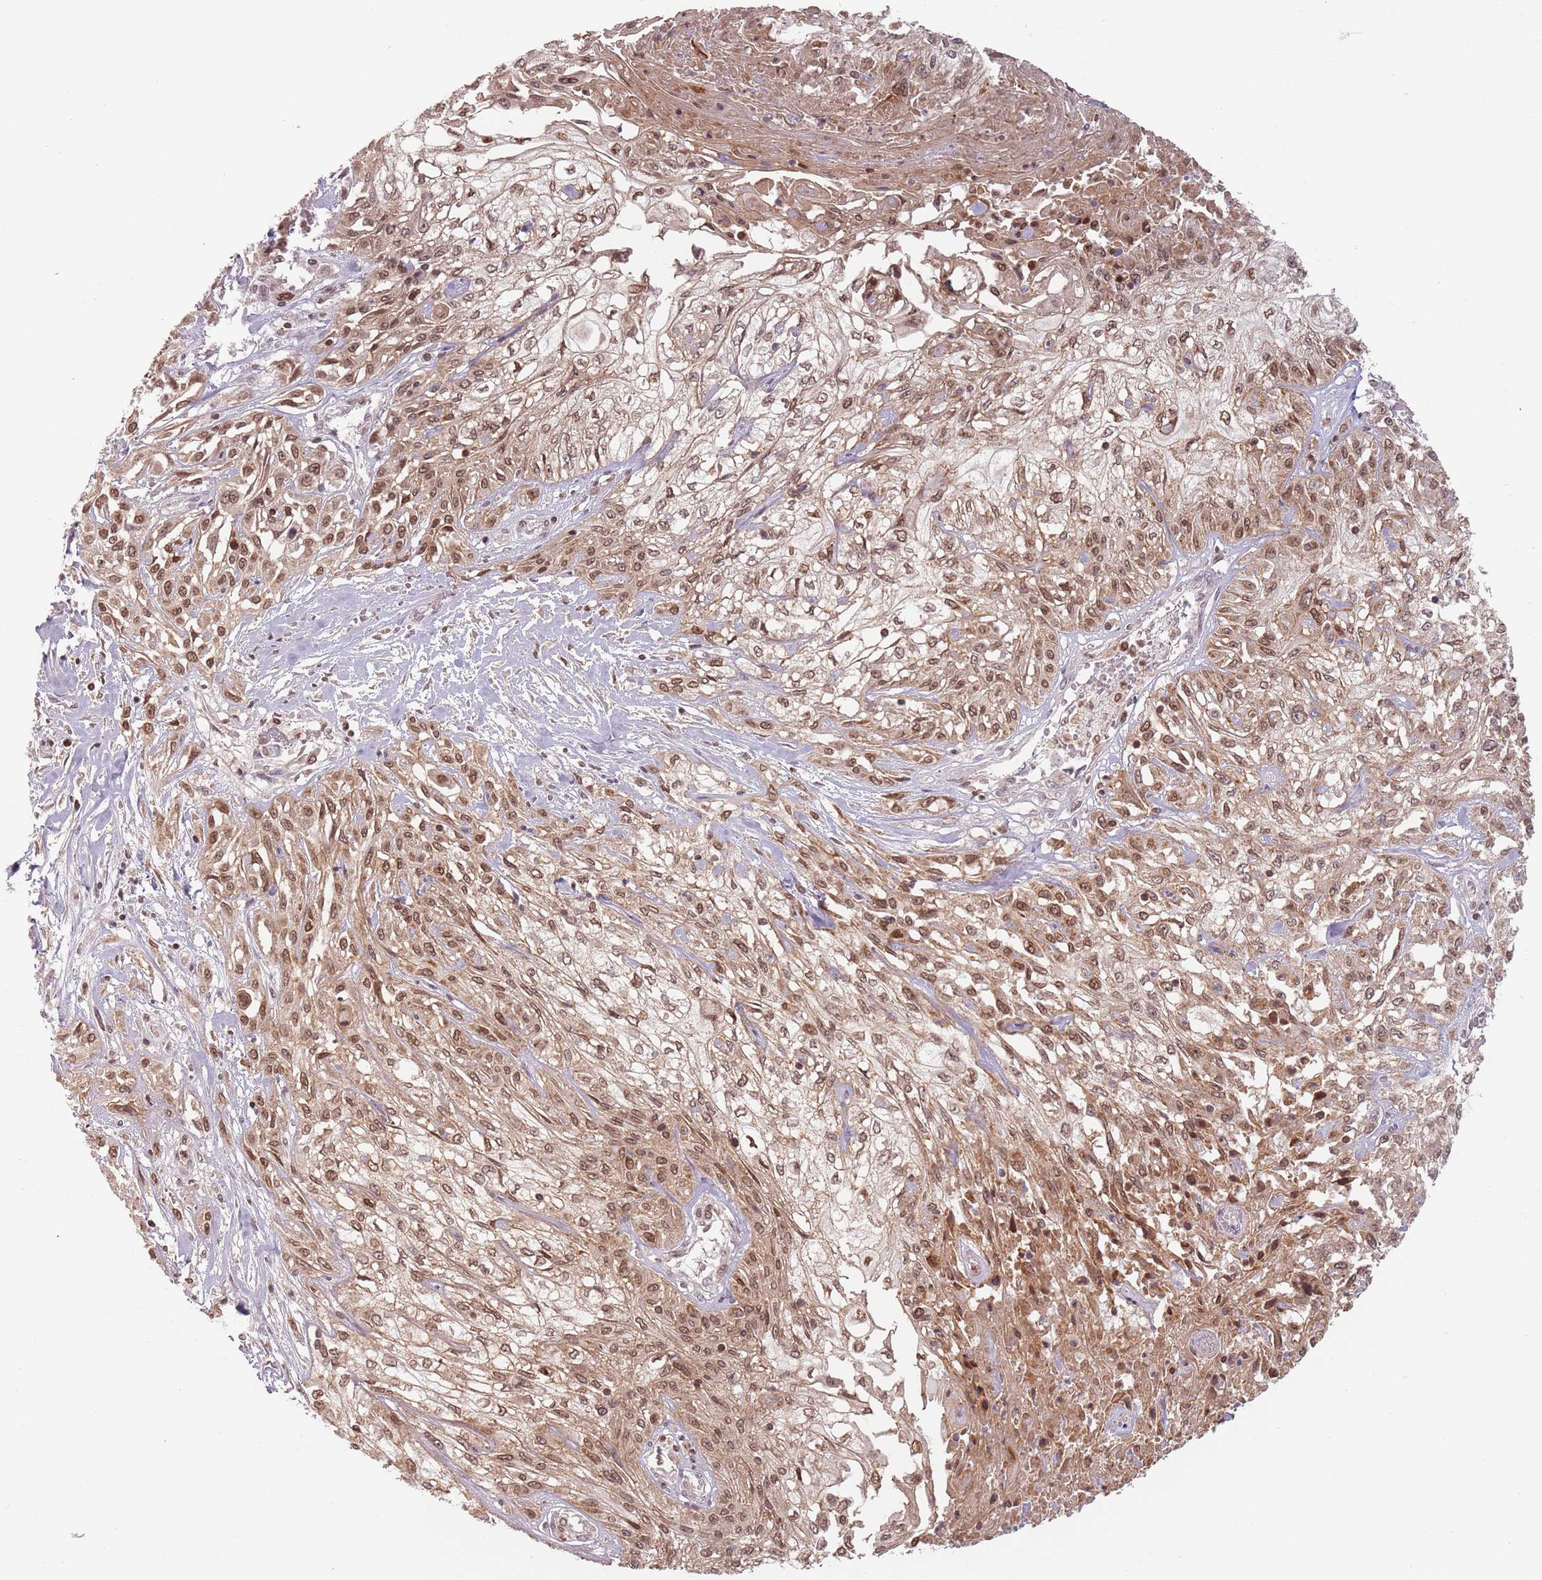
{"staining": {"intensity": "moderate", "quantity": ">75%", "location": "nuclear"}, "tissue": "skin cancer", "cell_type": "Tumor cells", "image_type": "cancer", "snomed": [{"axis": "morphology", "description": "Squamous cell carcinoma, NOS"}, {"axis": "morphology", "description": "Squamous cell carcinoma, metastatic, NOS"}, {"axis": "topography", "description": "Skin"}, {"axis": "topography", "description": "Lymph node"}], "caption": "Skin squamous cell carcinoma stained with a brown dye shows moderate nuclear positive positivity in about >75% of tumor cells.", "gene": "NUP50", "patient": {"sex": "male", "age": 75}}